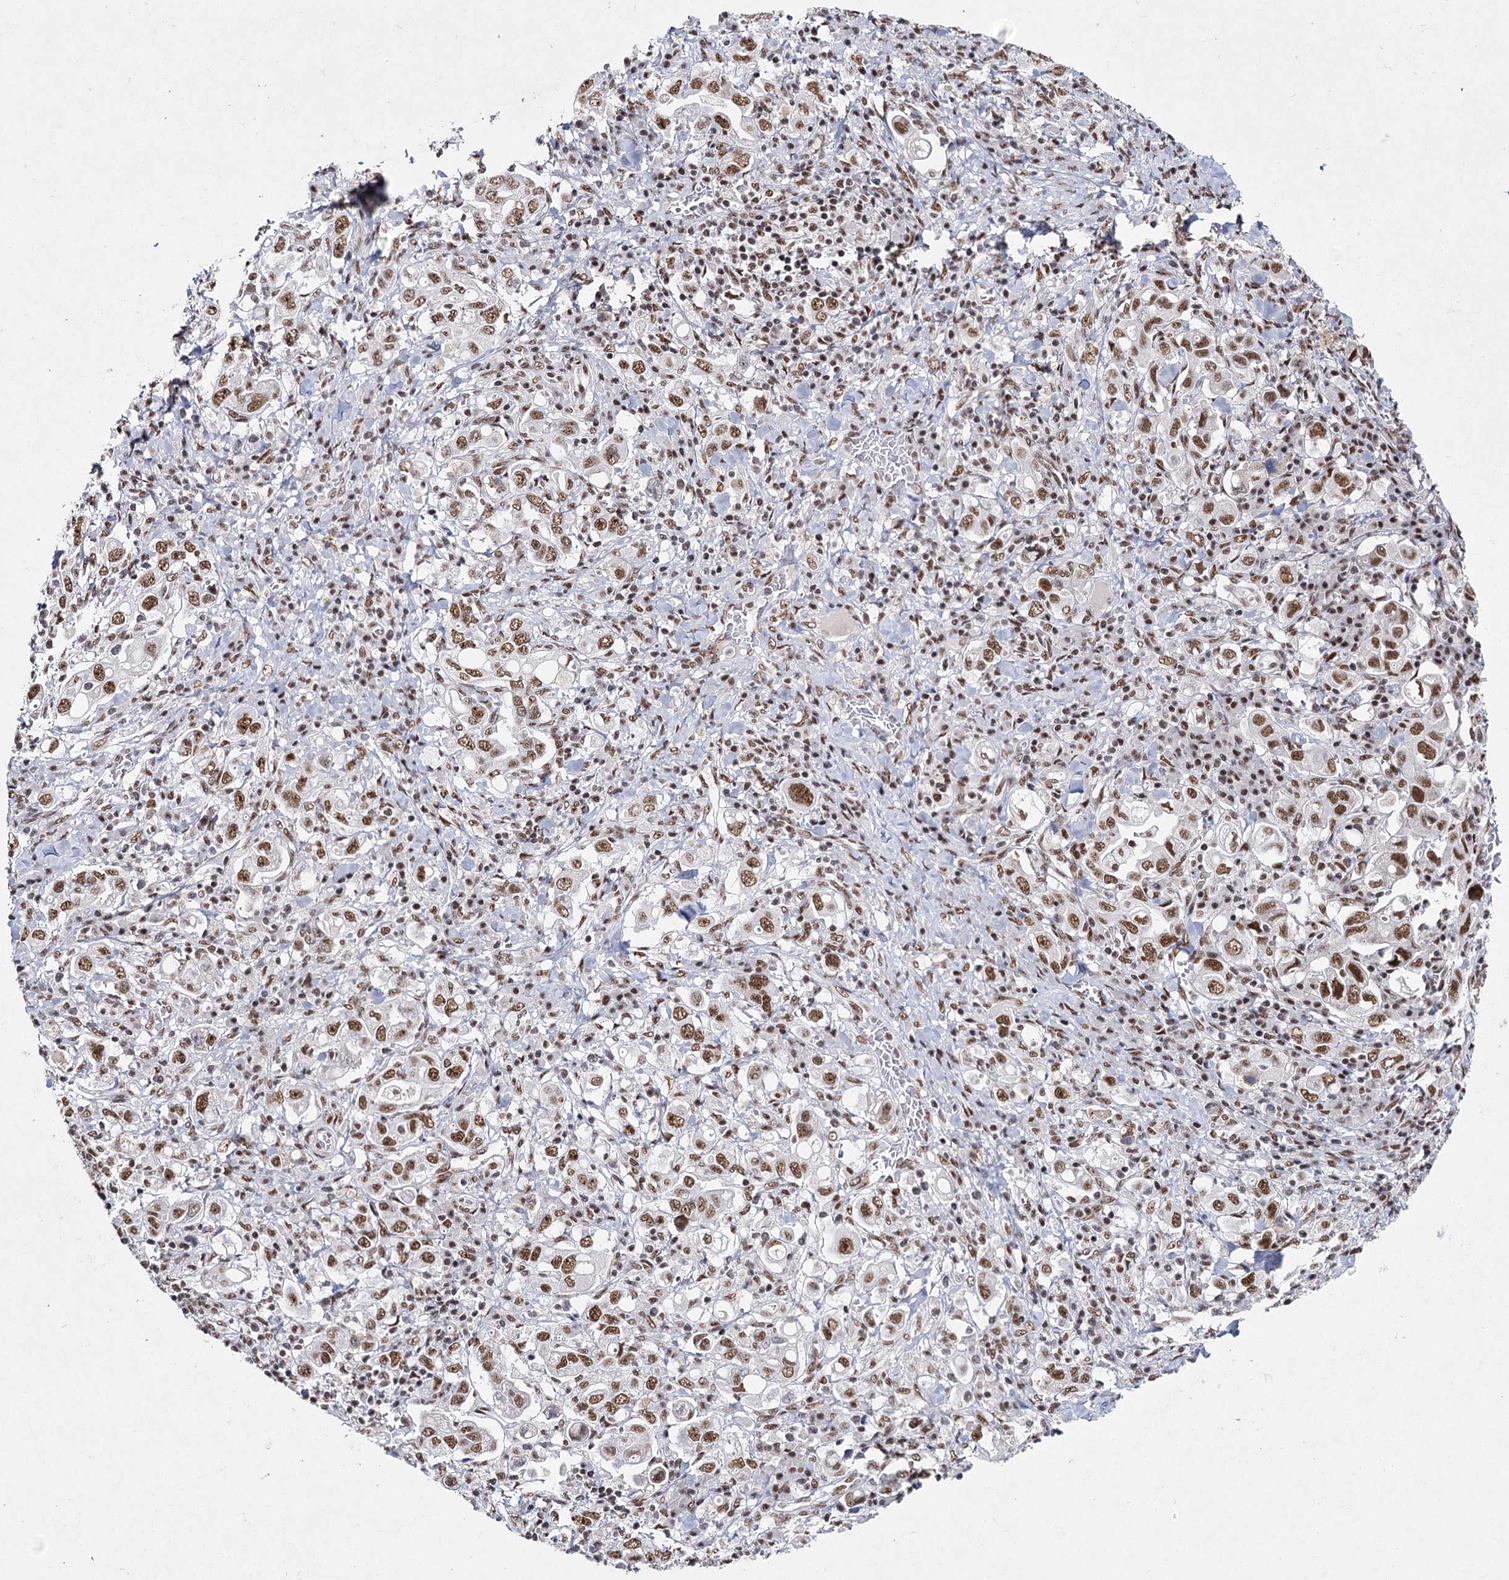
{"staining": {"intensity": "moderate", "quantity": ">75%", "location": "nuclear"}, "tissue": "stomach cancer", "cell_type": "Tumor cells", "image_type": "cancer", "snomed": [{"axis": "morphology", "description": "Adenocarcinoma, NOS"}, {"axis": "topography", "description": "Stomach, upper"}], "caption": "Adenocarcinoma (stomach) stained with a protein marker exhibits moderate staining in tumor cells.", "gene": "SCAF8", "patient": {"sex": "male", "age": 62}}